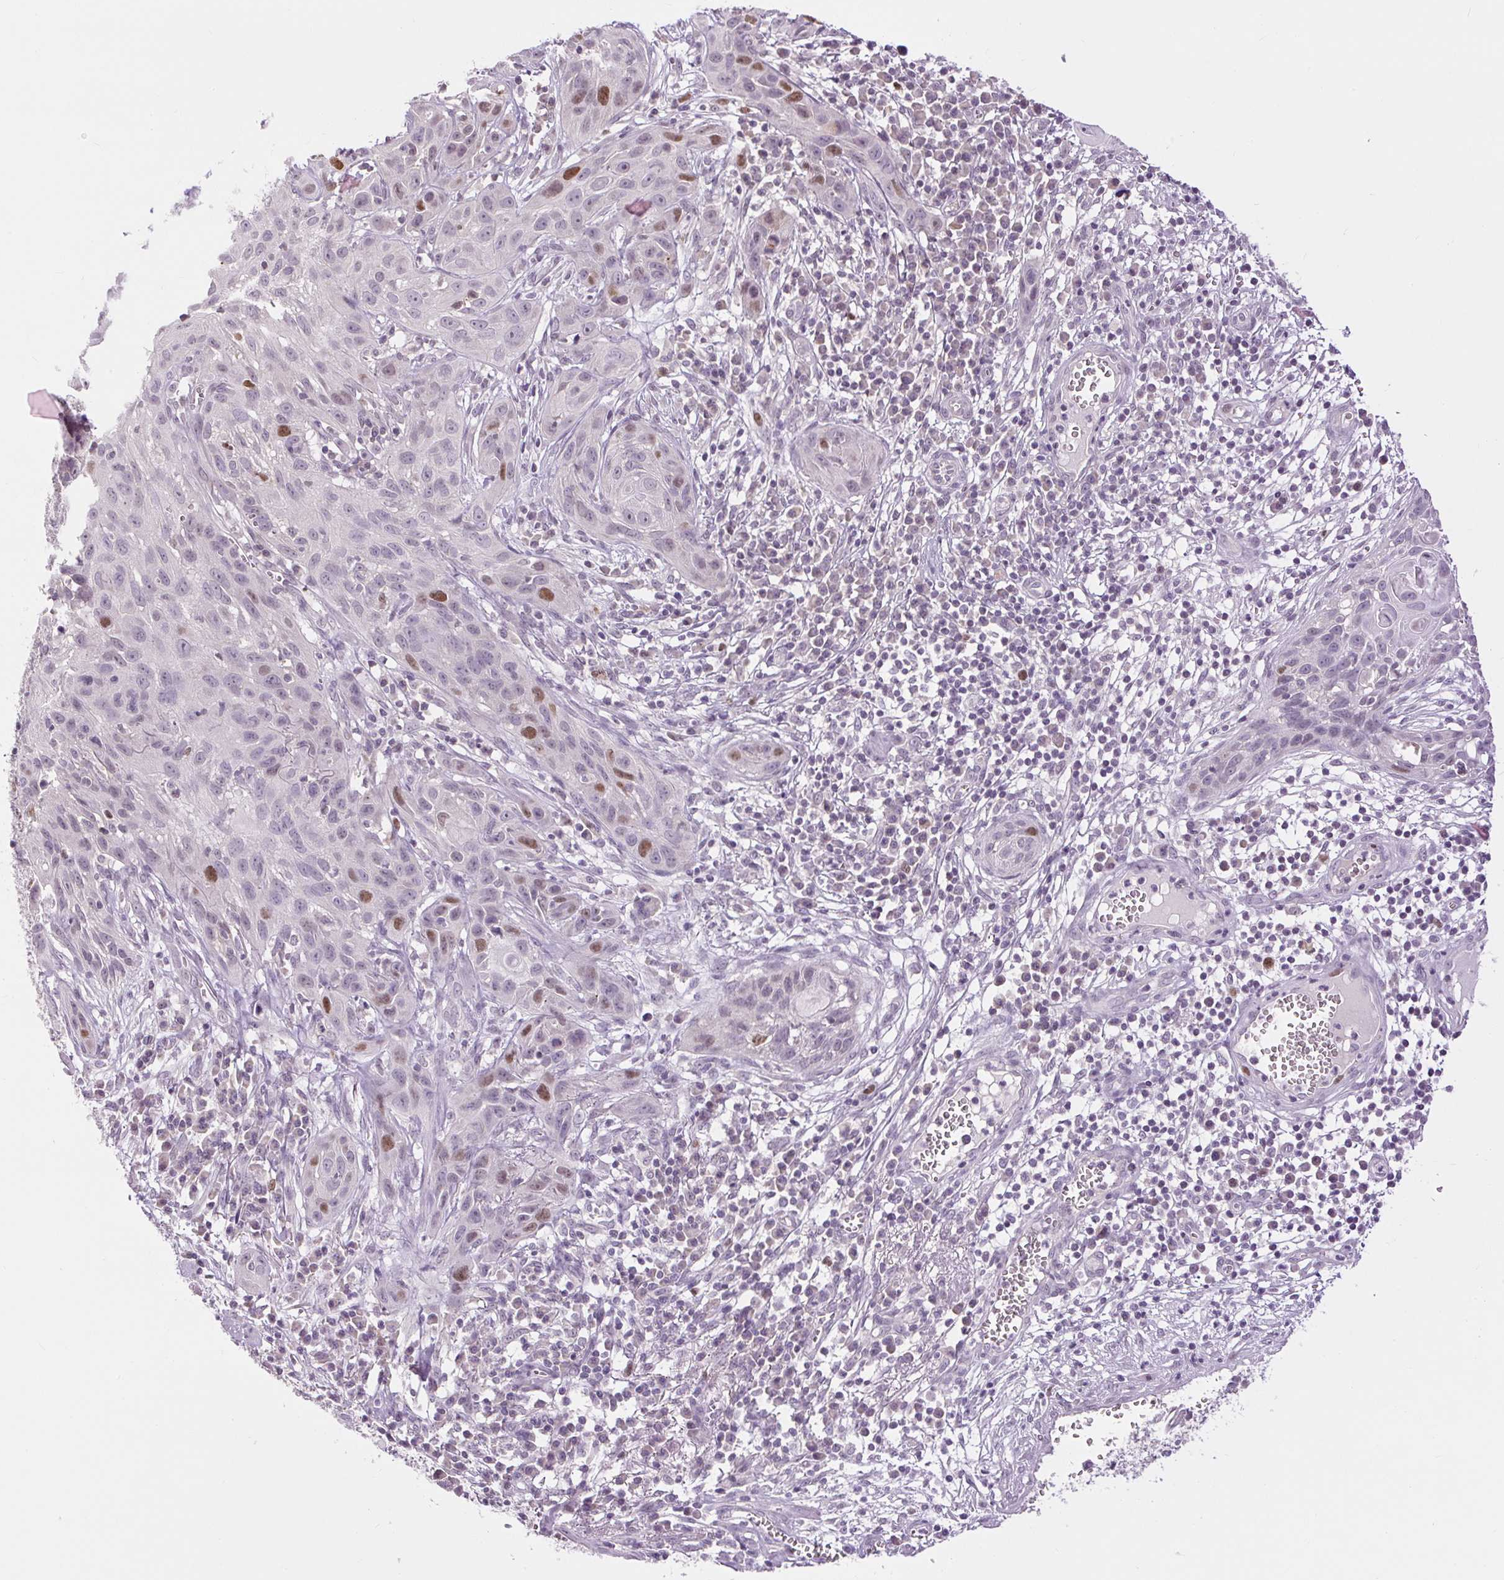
{"staining": {"intensity": "moderate", "quantity": "25%-75%", "location": "nuclear"}, "tissue": "skin cancer", "cell_type": "Tumor cells", "image_type": "cancer", "snomed": [{"axis": "morphology", "description": "Squamous cell carcinoma, NOS"}, {"axis": "topography", "description": "Skin"}, {"axis": "topography", "description": "Vulva"}], "caption": "The histopathology image displays immunohistochemical staining of squamous cell carcinoma (skin). There is moderate nuclear expression is seen in about 25%-75% of tumor cells.", "gene": "RACGAP1", "patient": {"sex": "female", "age": 83}}